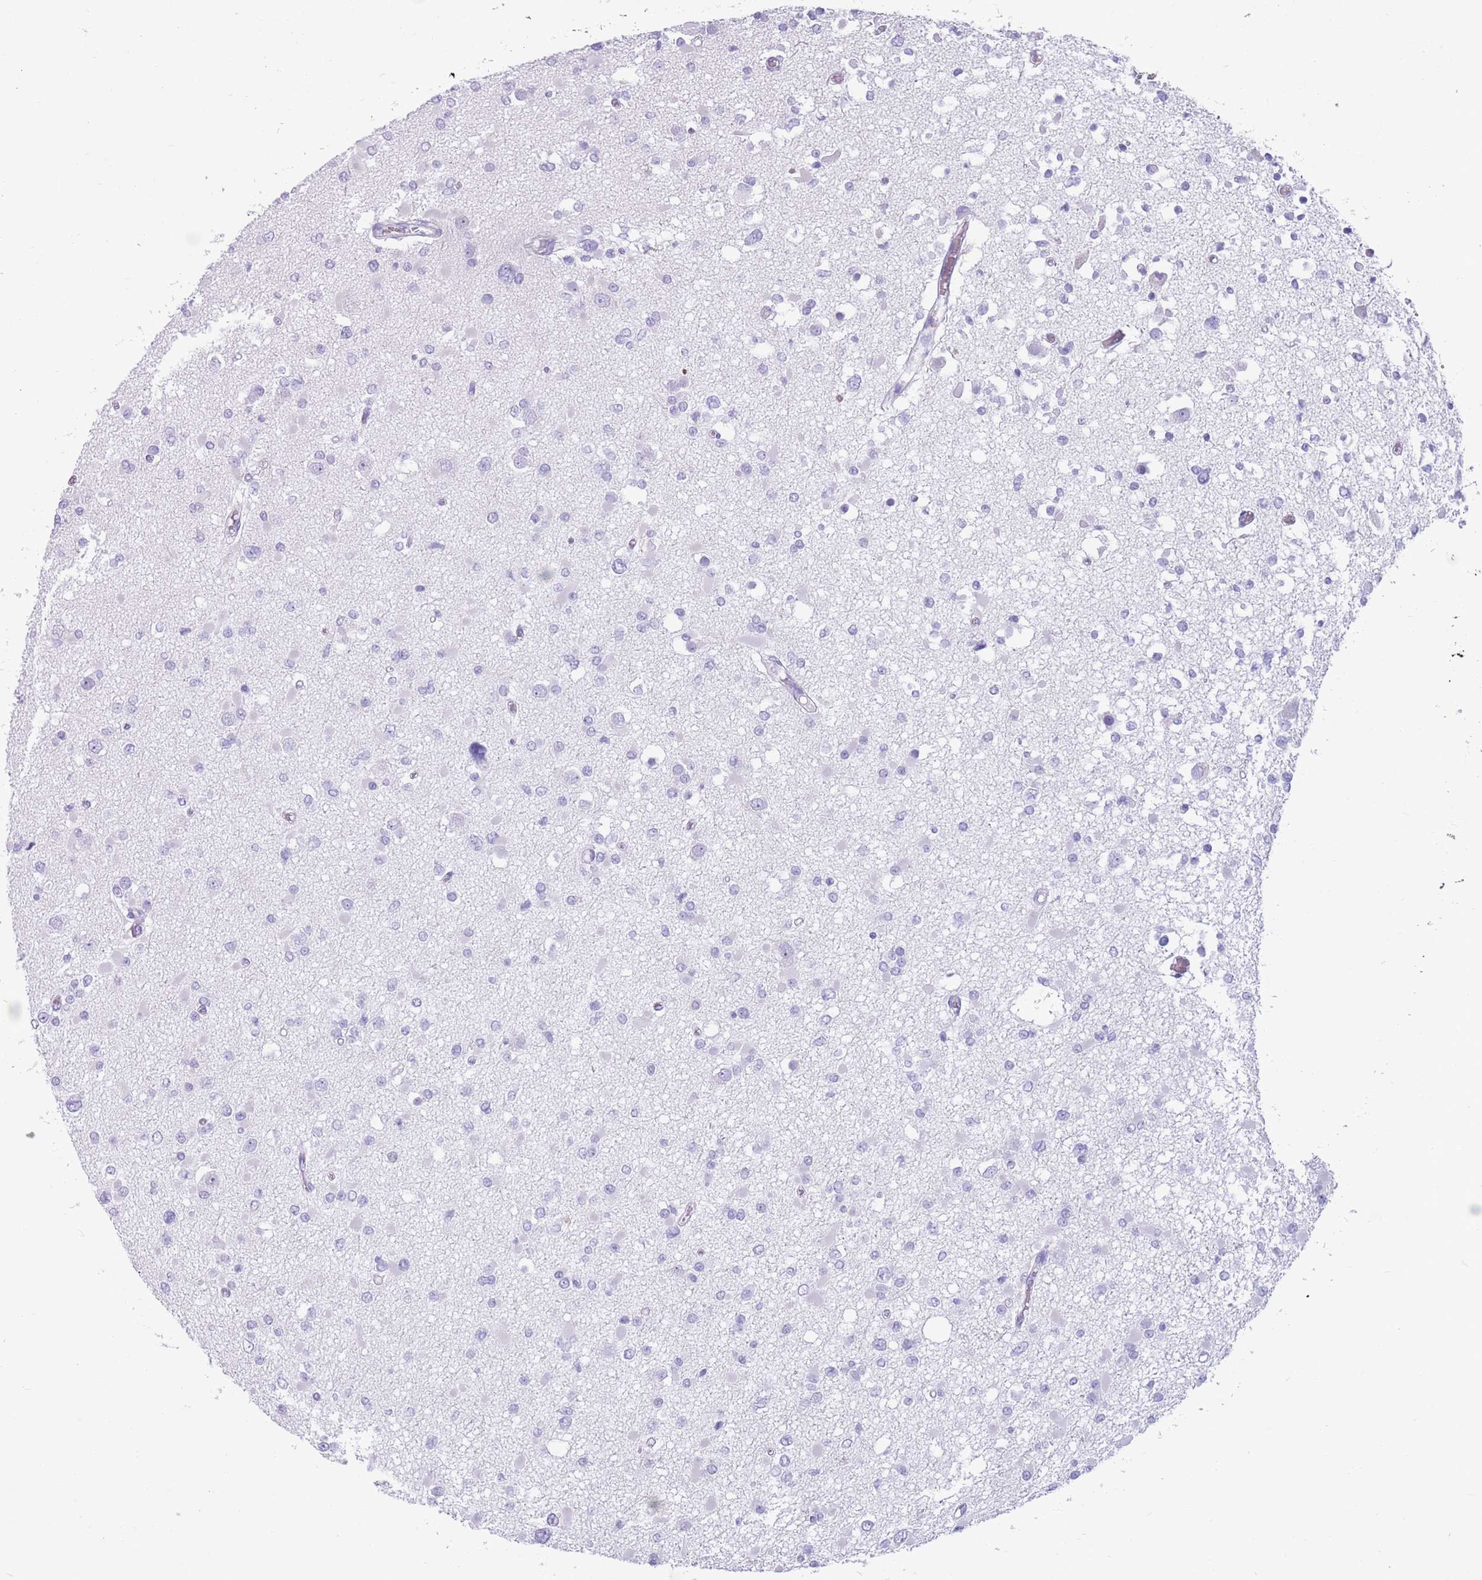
{"staining": {"intensity": "negative", "quantity": "none", "location": "none"}, "tissue": "glioma", "cell_type": "Tumor cells", "image_type": "cancer", "snomed": [{"axis": "morphology", "description": "Glioma, malignant, Low grade"}, {"axis": "topography", "description": "Brain"}], "caption": "Immunohistochemistry (IHC) of glioma shows no expression in tumor cells.", "gene": "LY6G5B", "patient": {"sex": "female", "age": 22}}